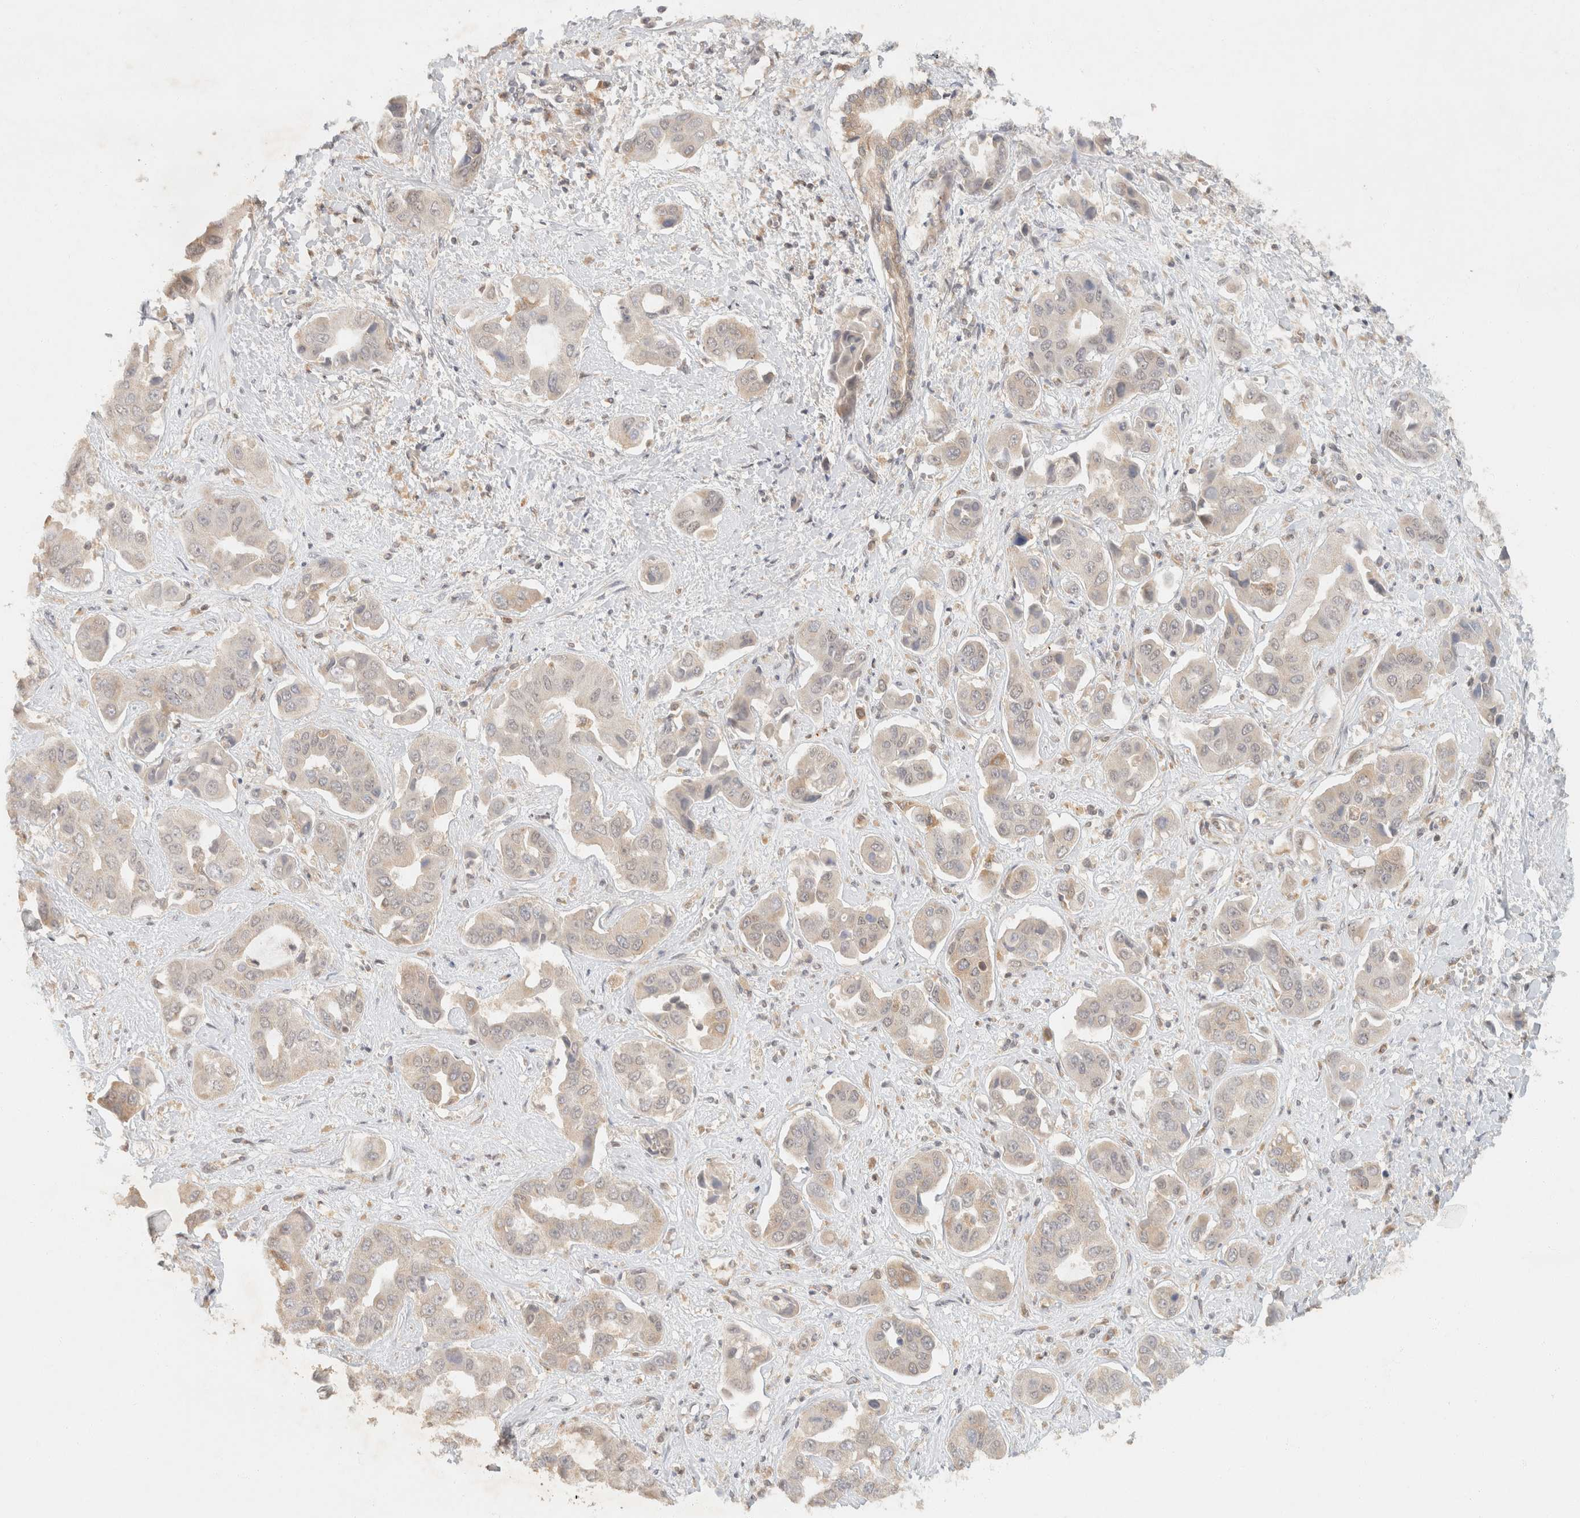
{"staining": {"intensity": "negative", "quantity": "none", "location": "none"}, "tissue": "liver cancer", "cell_type": "Tumor cells", "image_type": "cancer", "snomed": [{"axis": "morphology", "description": "Cholangiocarcinoma"}, {"axis": "topography", "description": "Liver"}], "caption": "High power microscopy photomicrograph of an immunohistochemistry image of liver cancer (cholangiocarcinoma), revealing no significant expression in tumor cells.", "gene": "TACC1", "patient": {"sex": "female", "age": 52}}